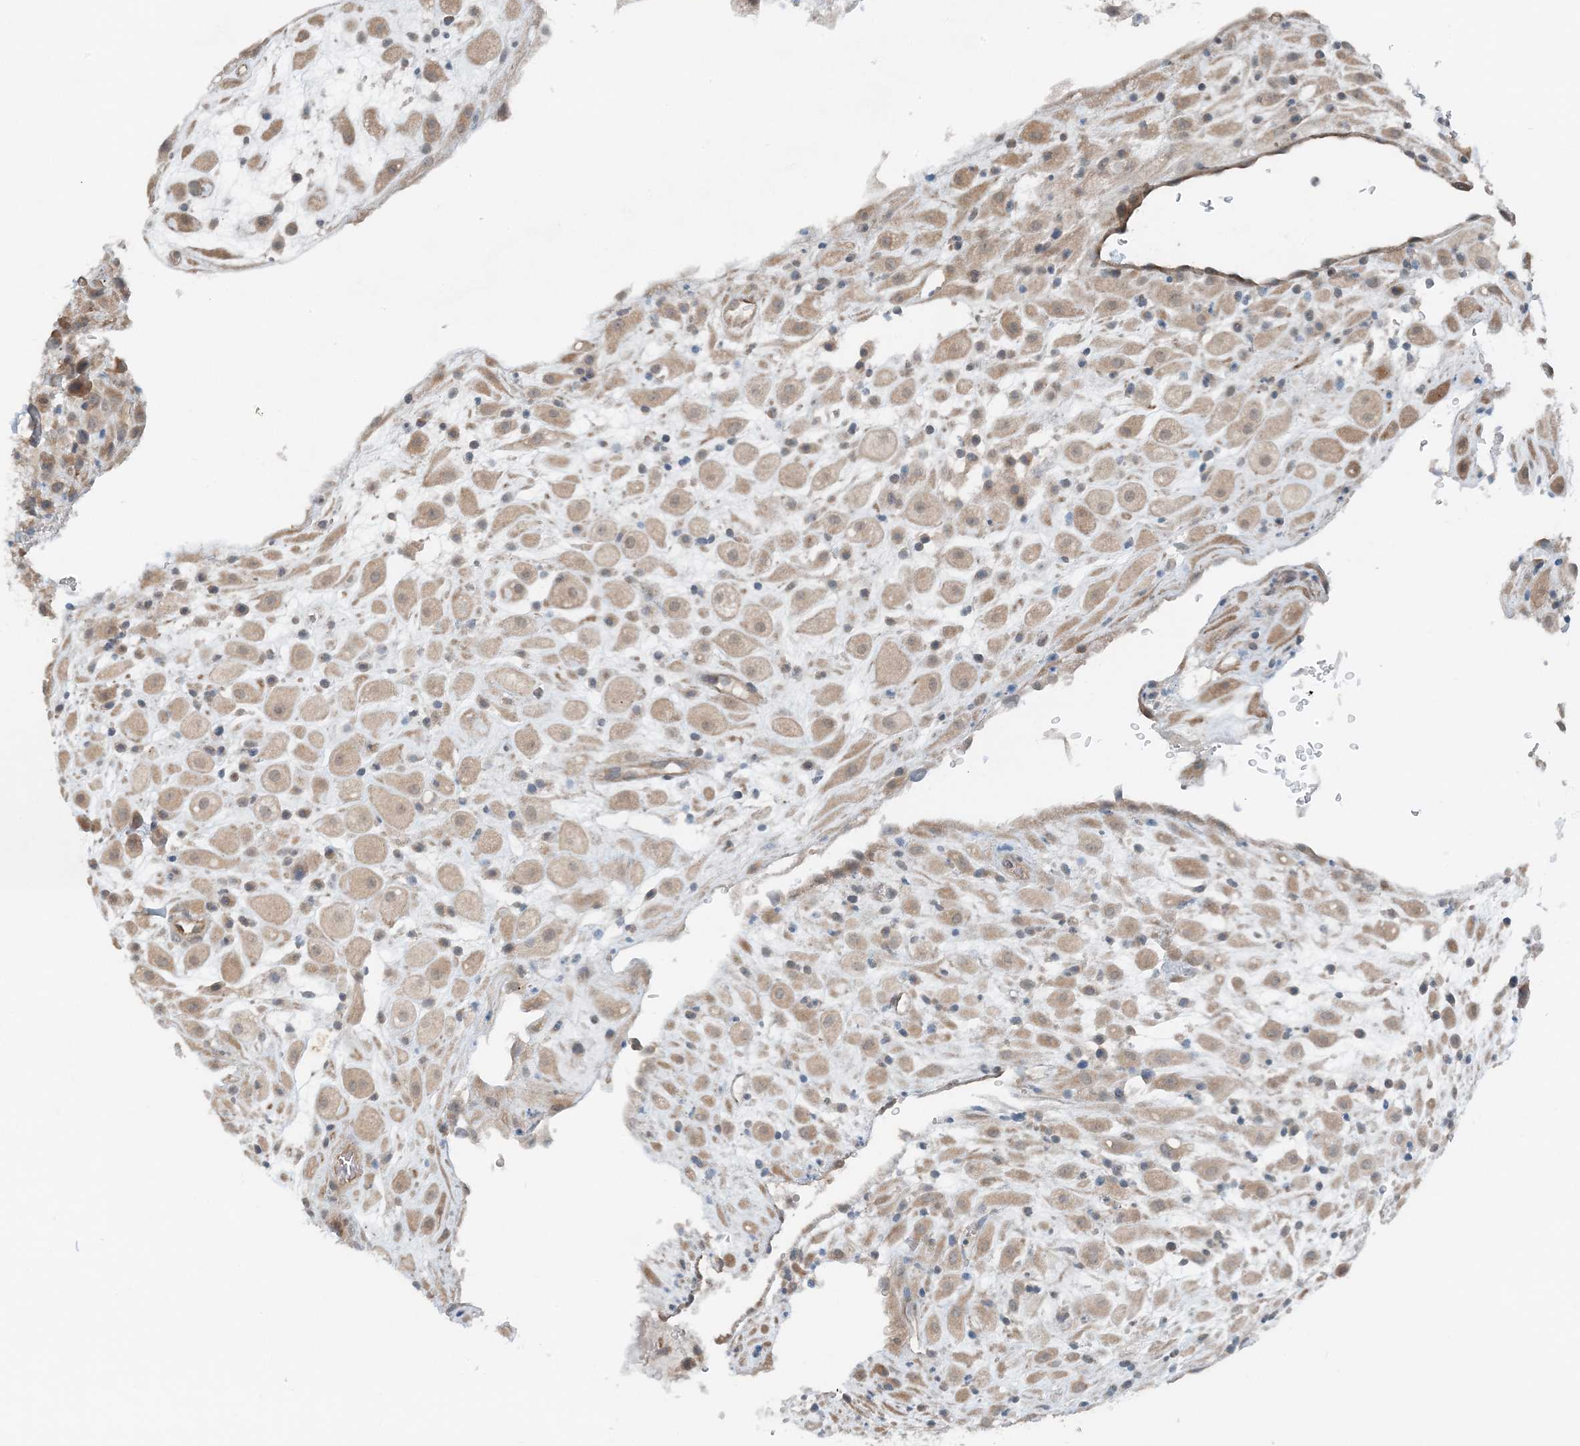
{"staining": {"intensity": "weak", "quantity": ">75%", "location": "cytoplasmic/membranous"}, "tissue": "placenta", "cell_type": "Decidual cells", "image_type": "normal", "snomed": [{"axis": "morphology", "description": "Normal tissue, NOS"}, {"axis": "topography", "description": "Placenta"}], "caption": "This is an image of IHC staining of unremarkable placenta, which shows weak positivity in the cytoplasmic/membranous of decidual cells.", "gene": "MITD1", "patient": {"sex": "female", "age": 35}}